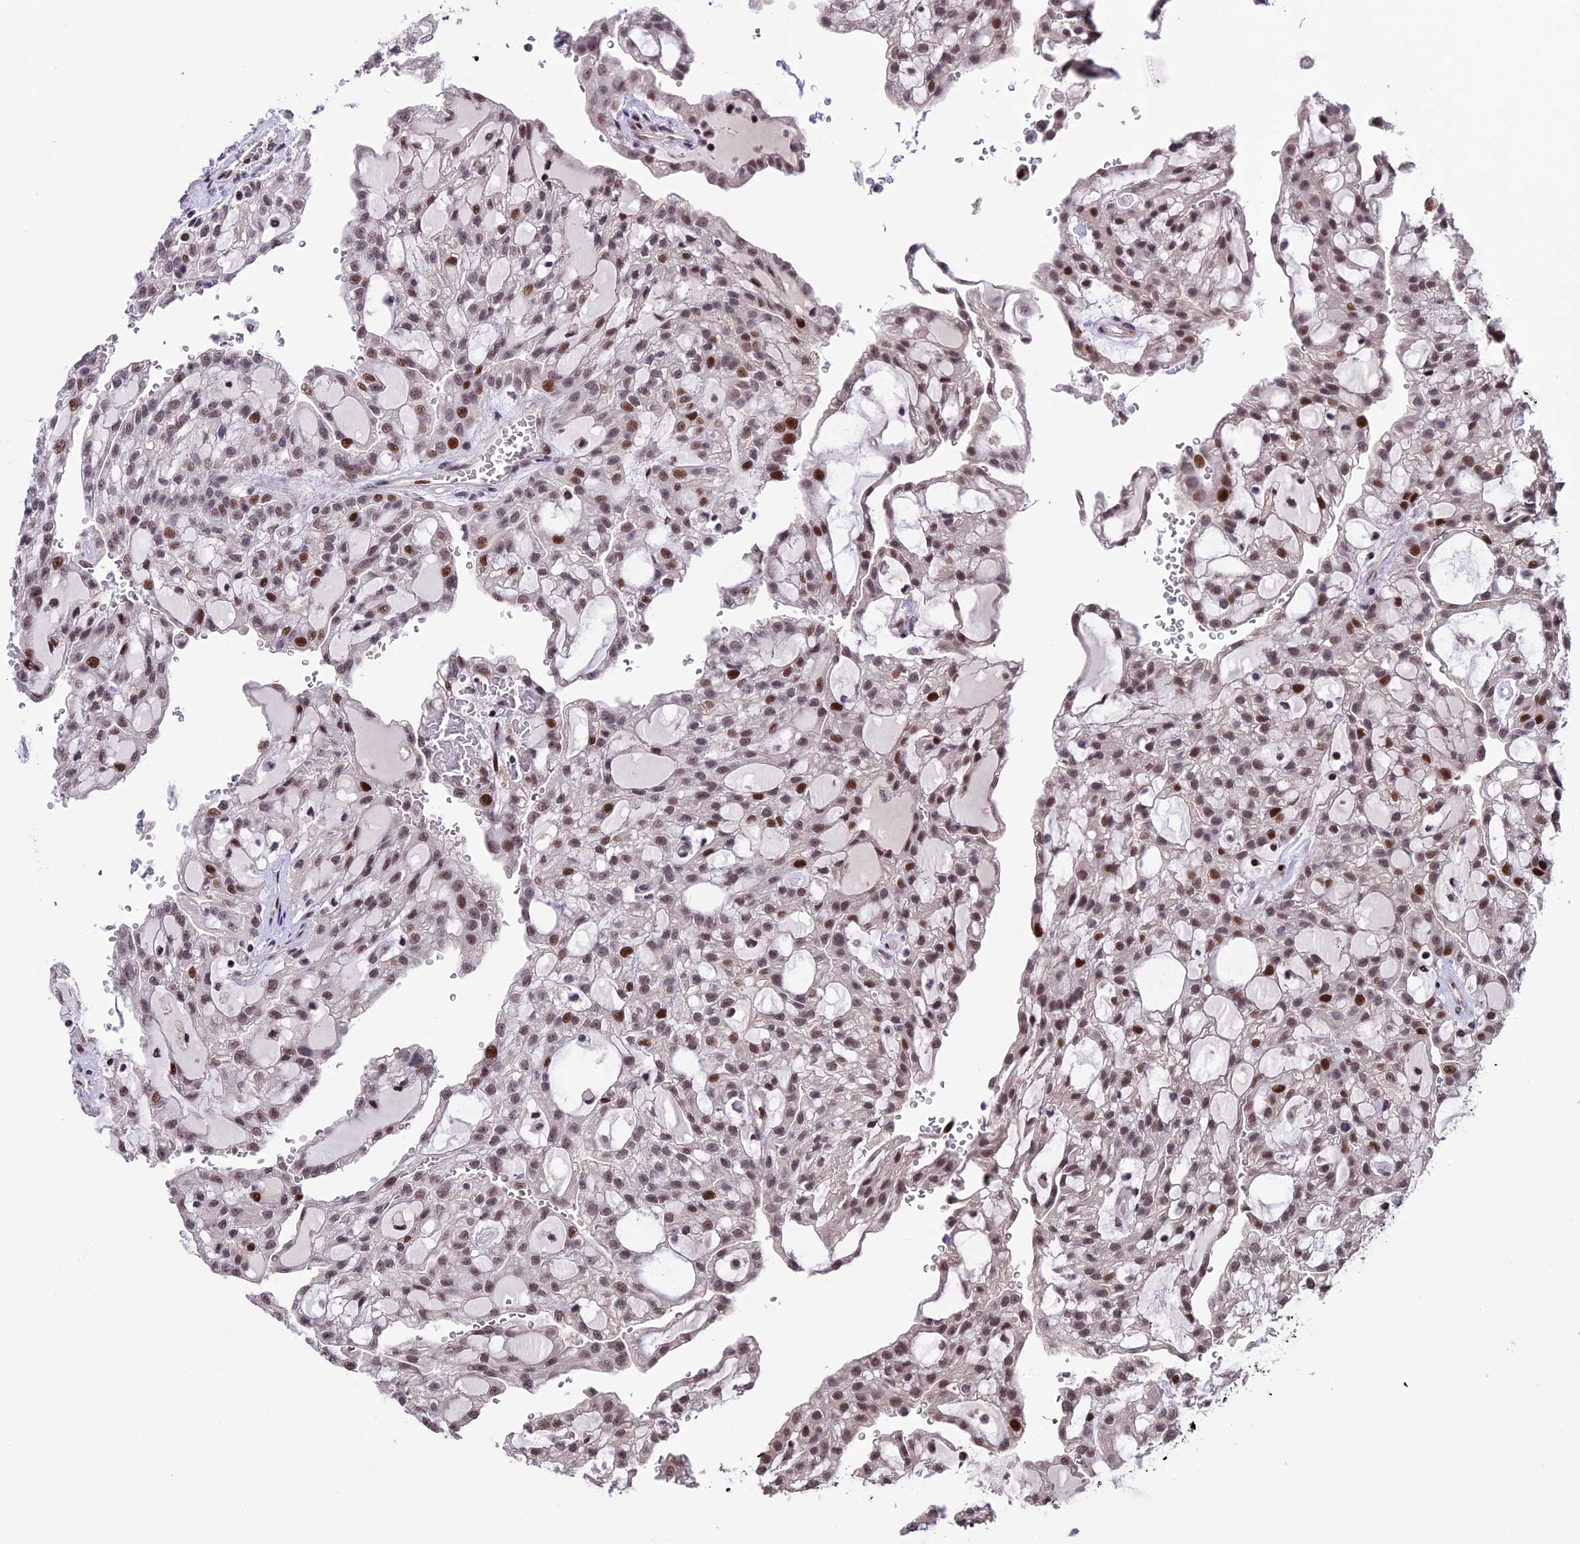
{"staining": {"intensity": "moderate", "quantity": ">75%", "location": "nuclear"}, "tissue": "renal cancer", "cell_type": "Tumor cells", "image_type": "cancer", "snomed": [{"axis": "morphology", "description": "Adenocarcinoma, NOS"}, {"axis": "topography", "description": "Kidney"}], "caption": "Moderate nuclear protein expression is present in approximately >75% of tumor cells in adenocarcinoma (renal).", "gene": "TCP11L2", "patient": {"sex": "male", "age": 63}}